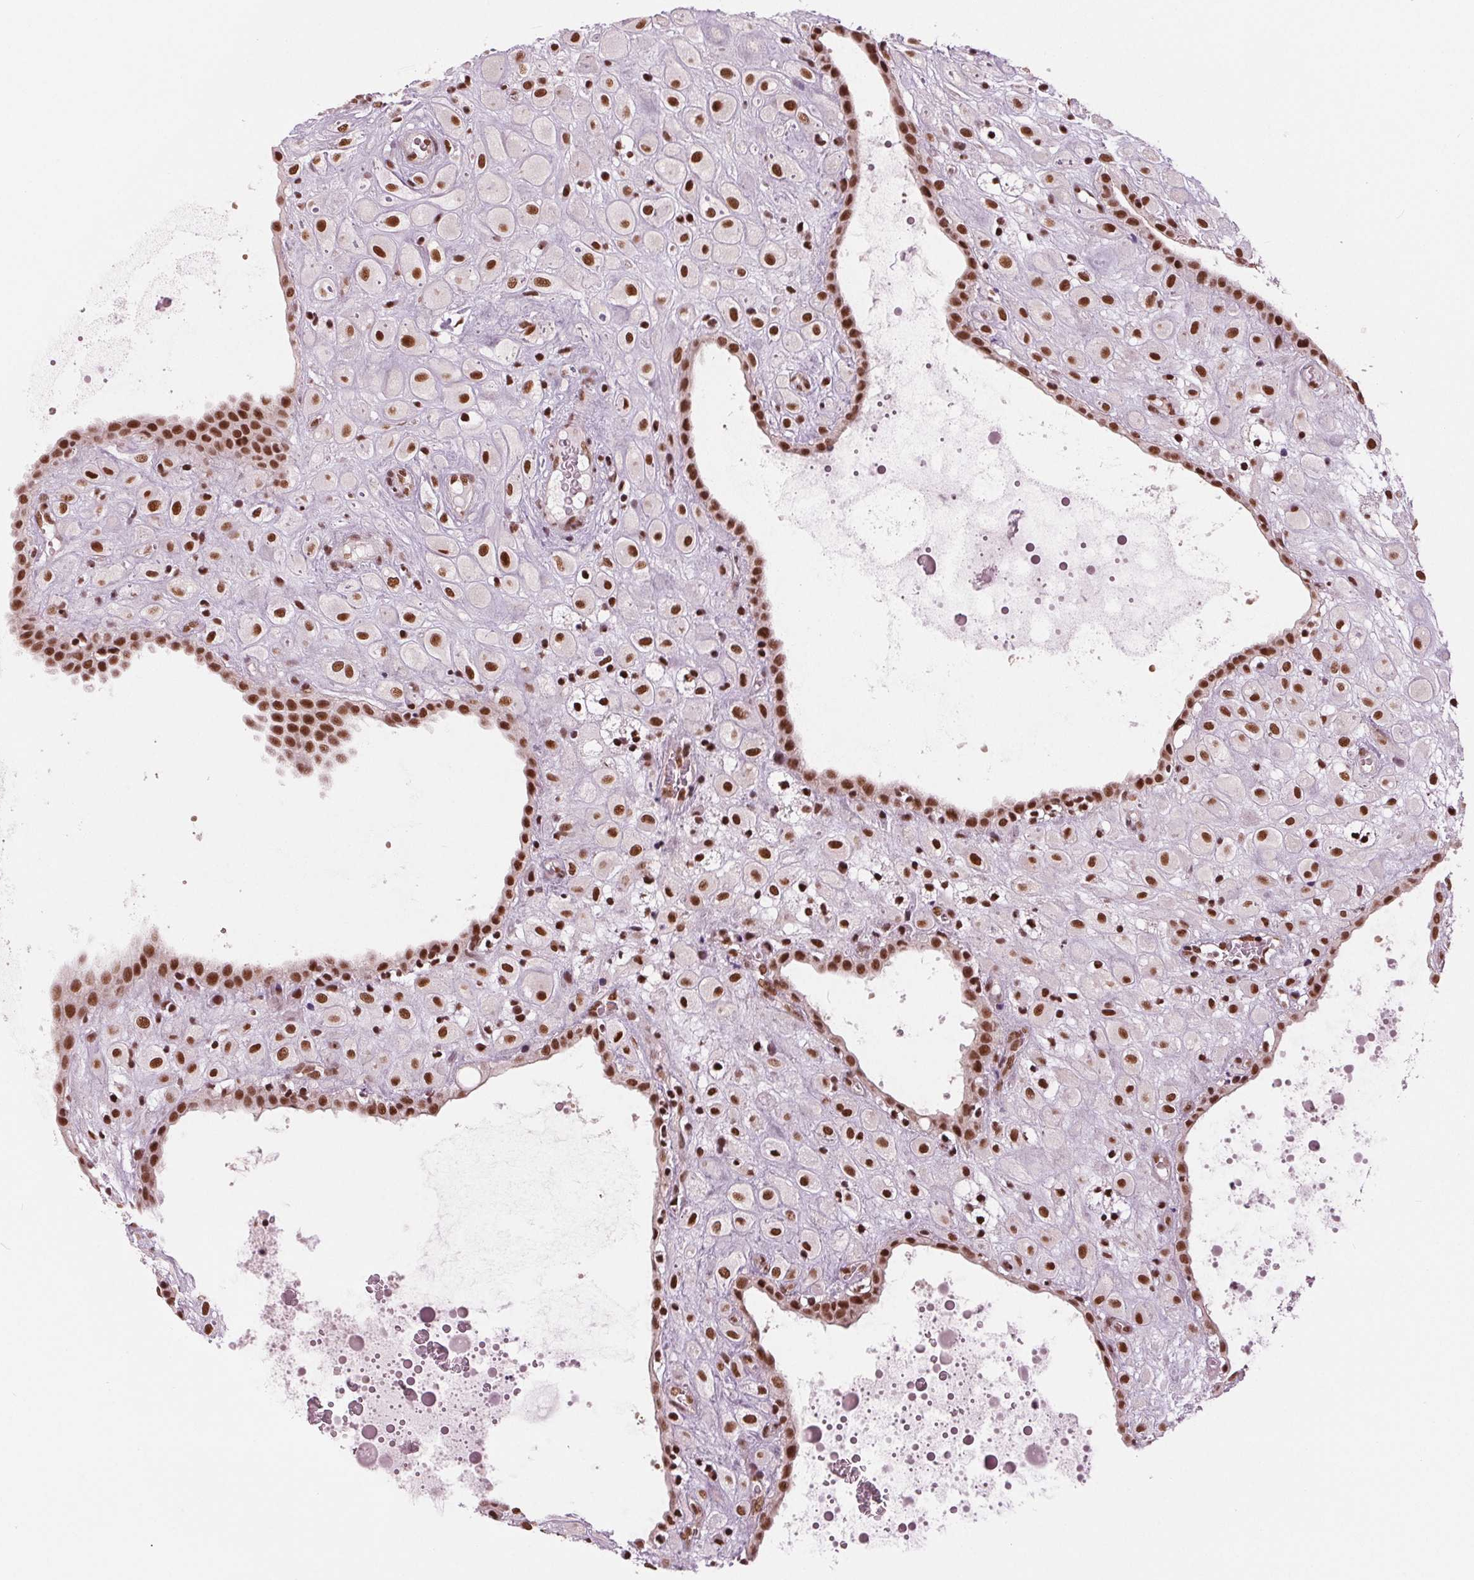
{"staining": {"intensity": "strong", "quantity": ">75%", "location": "nuclear"}, "tissue": "placenta", "cell_type": "Decidual cells", "image_type": "normal", "snomed": [{"axis": "morphology", "description": "Normal tissue, NOS"}, {"axis": "topography", "description": "Placenta"}], "caption": "An immunohistochemistry (IHC) histopathology image of normal tissue is shown. Protein staining in brown highlights strong nuclear positivity in placenta within decidual cells. The staining is performed using DAB brown chromogen to label protein expression. The nuclei are counter-stained blue using hematoxylin.", "gene": "LSM2", "patient": {"sex": "female", "age": 24}}